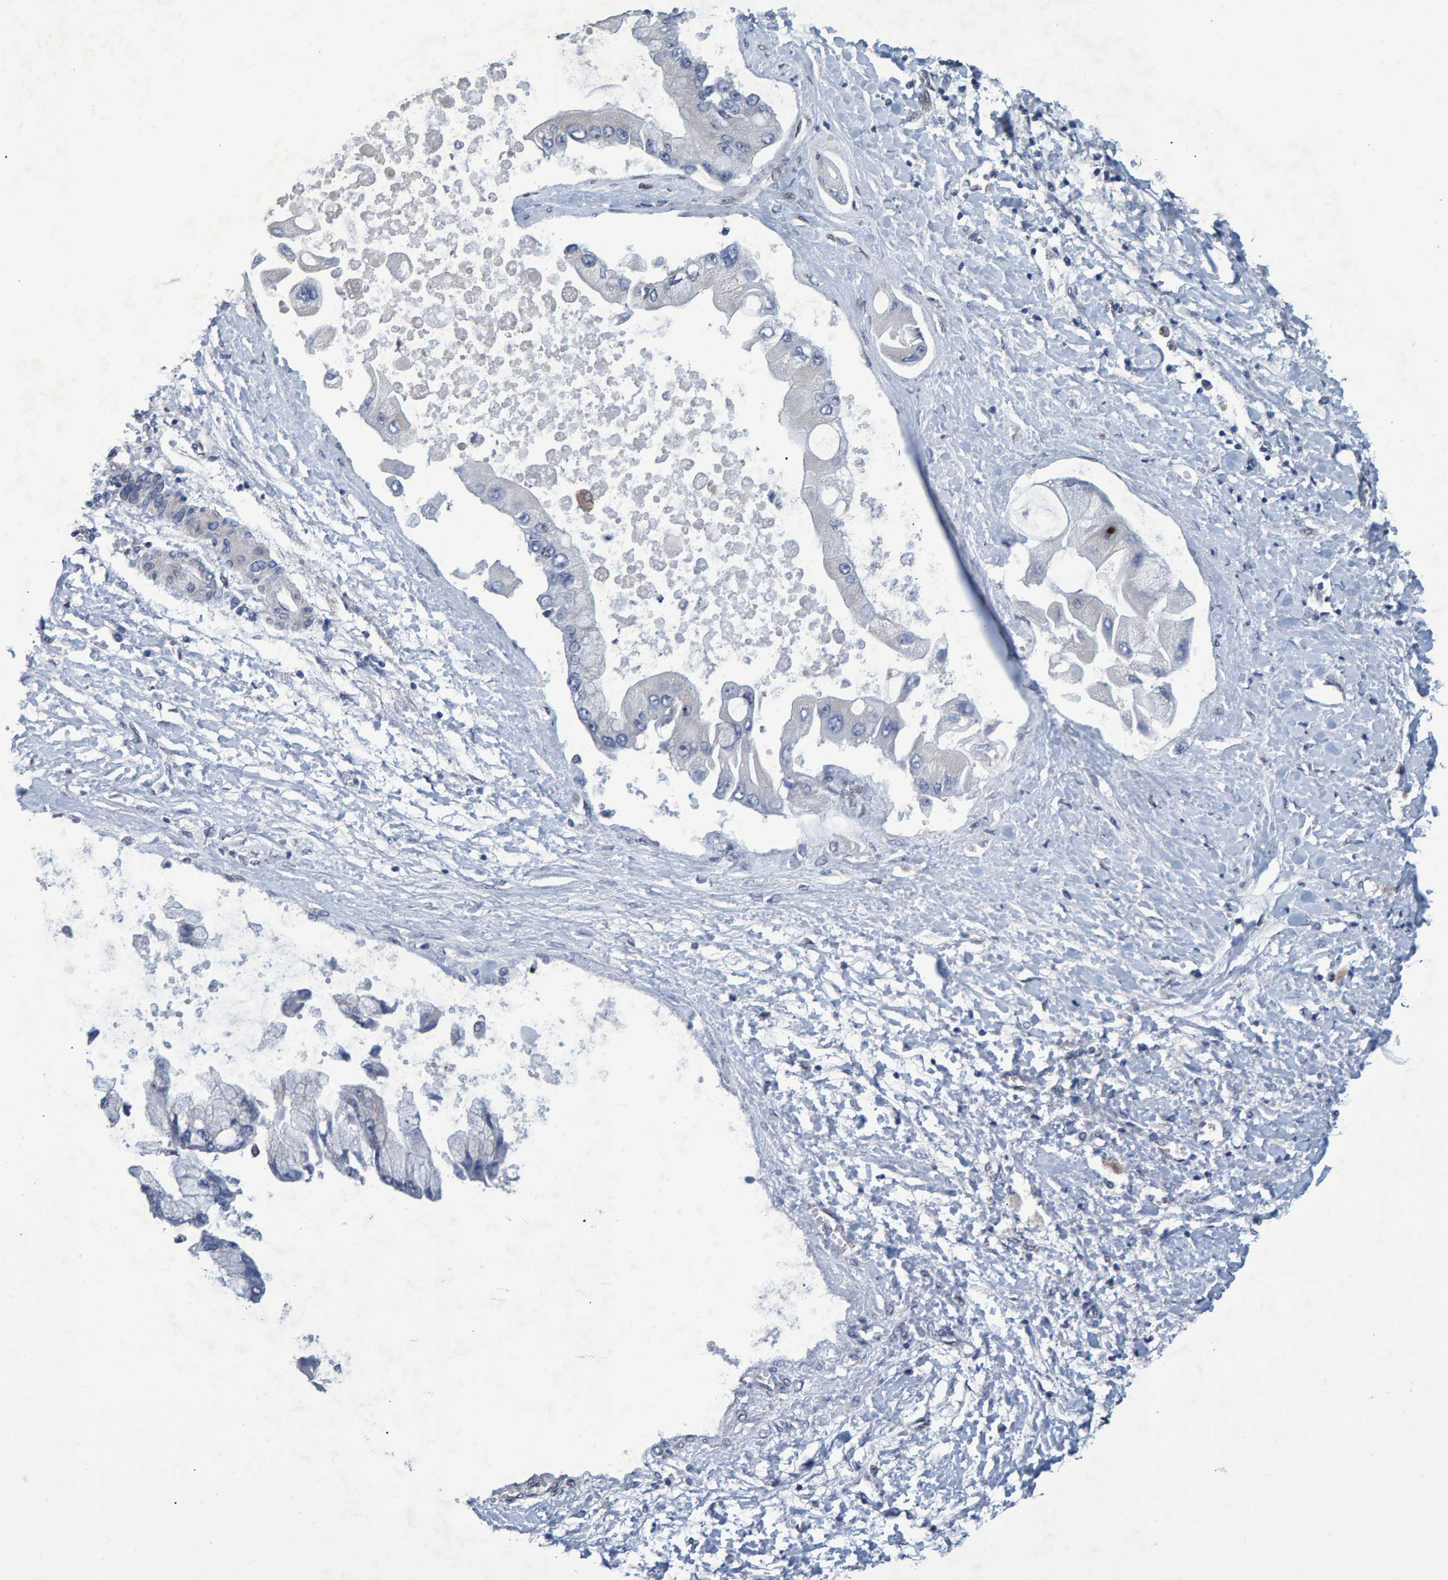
{"staining": {"intensity": "negative", "quantity": "none", "location": "none"}, "tissue": "liver cancer", "cell_type": "Tumor cells", "image_type": "cancer", "snomed": [{"axis": "morphology", "description": "Cholangiocarcinoma"}, {"axis": "topography", "description": "Liver"}], "caption": "This is a micrograph of immunohistochemistry staining of liver cancer (cholangiocarcinoma), which shows no positivity in tumor cells.", "gene": "QKI", "patient": {"sex": "male", "age": 50}}